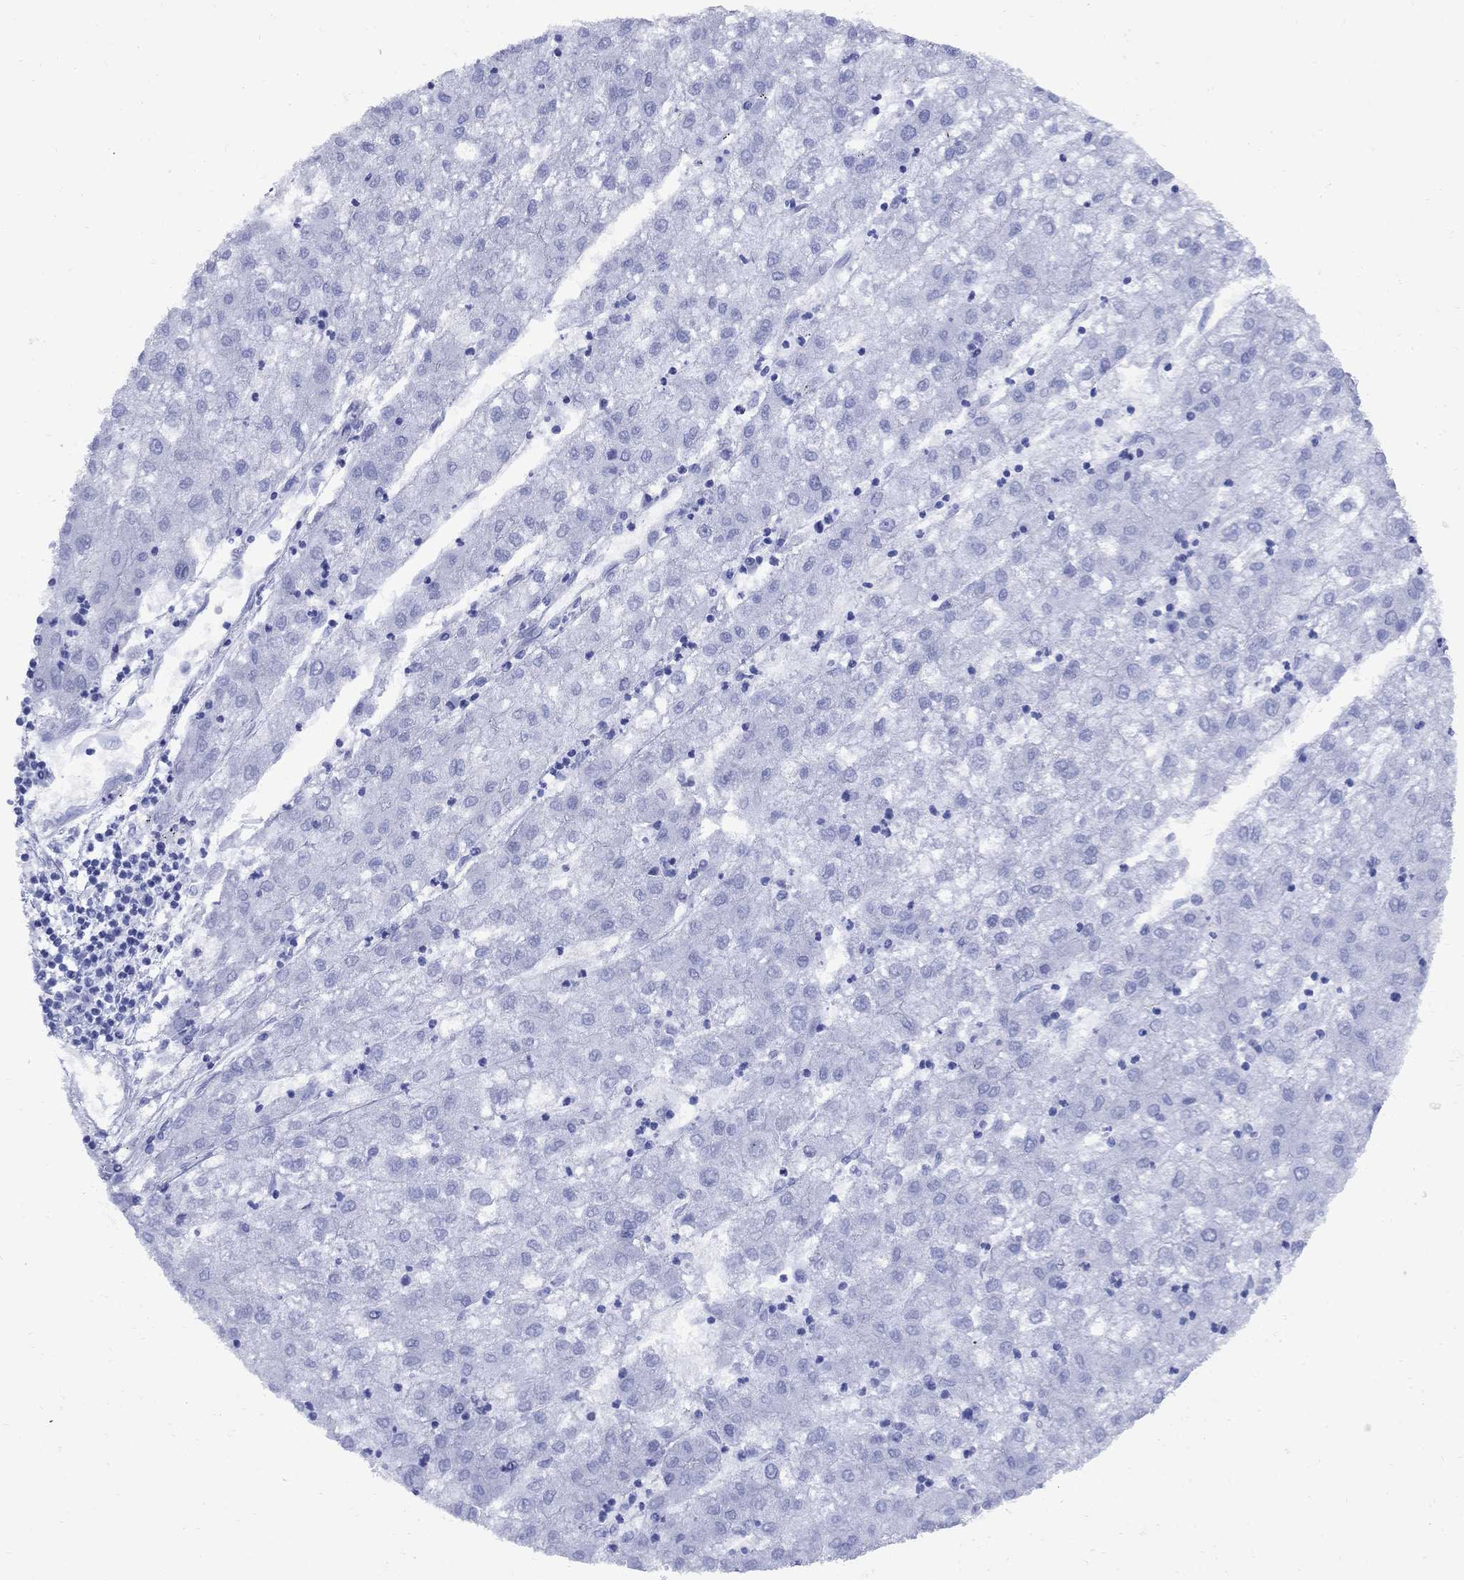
{"staining": {"intensity": "negative", "quantity": "none", "location": "none"}, "tissue": "liver cancer", "cell_type": "Tumor cells", "image_type": "cancer", "snomed": [{"axis": "morphology", "description": "Carcinoma, Hepatocellular, NOS"}, {"axis": "topography", "description": "Liver"}], "caption": "Liver cancer (hepatocellular carcinoma) was stained to show a protein in brown. There is no significant staining in tumor cells. The staining is performed using DAB brown chromogen with nuclei counter-stained in using hematoxylin.", "gene": "SMCP", "patient": {"sex": "male", "age": 72}}